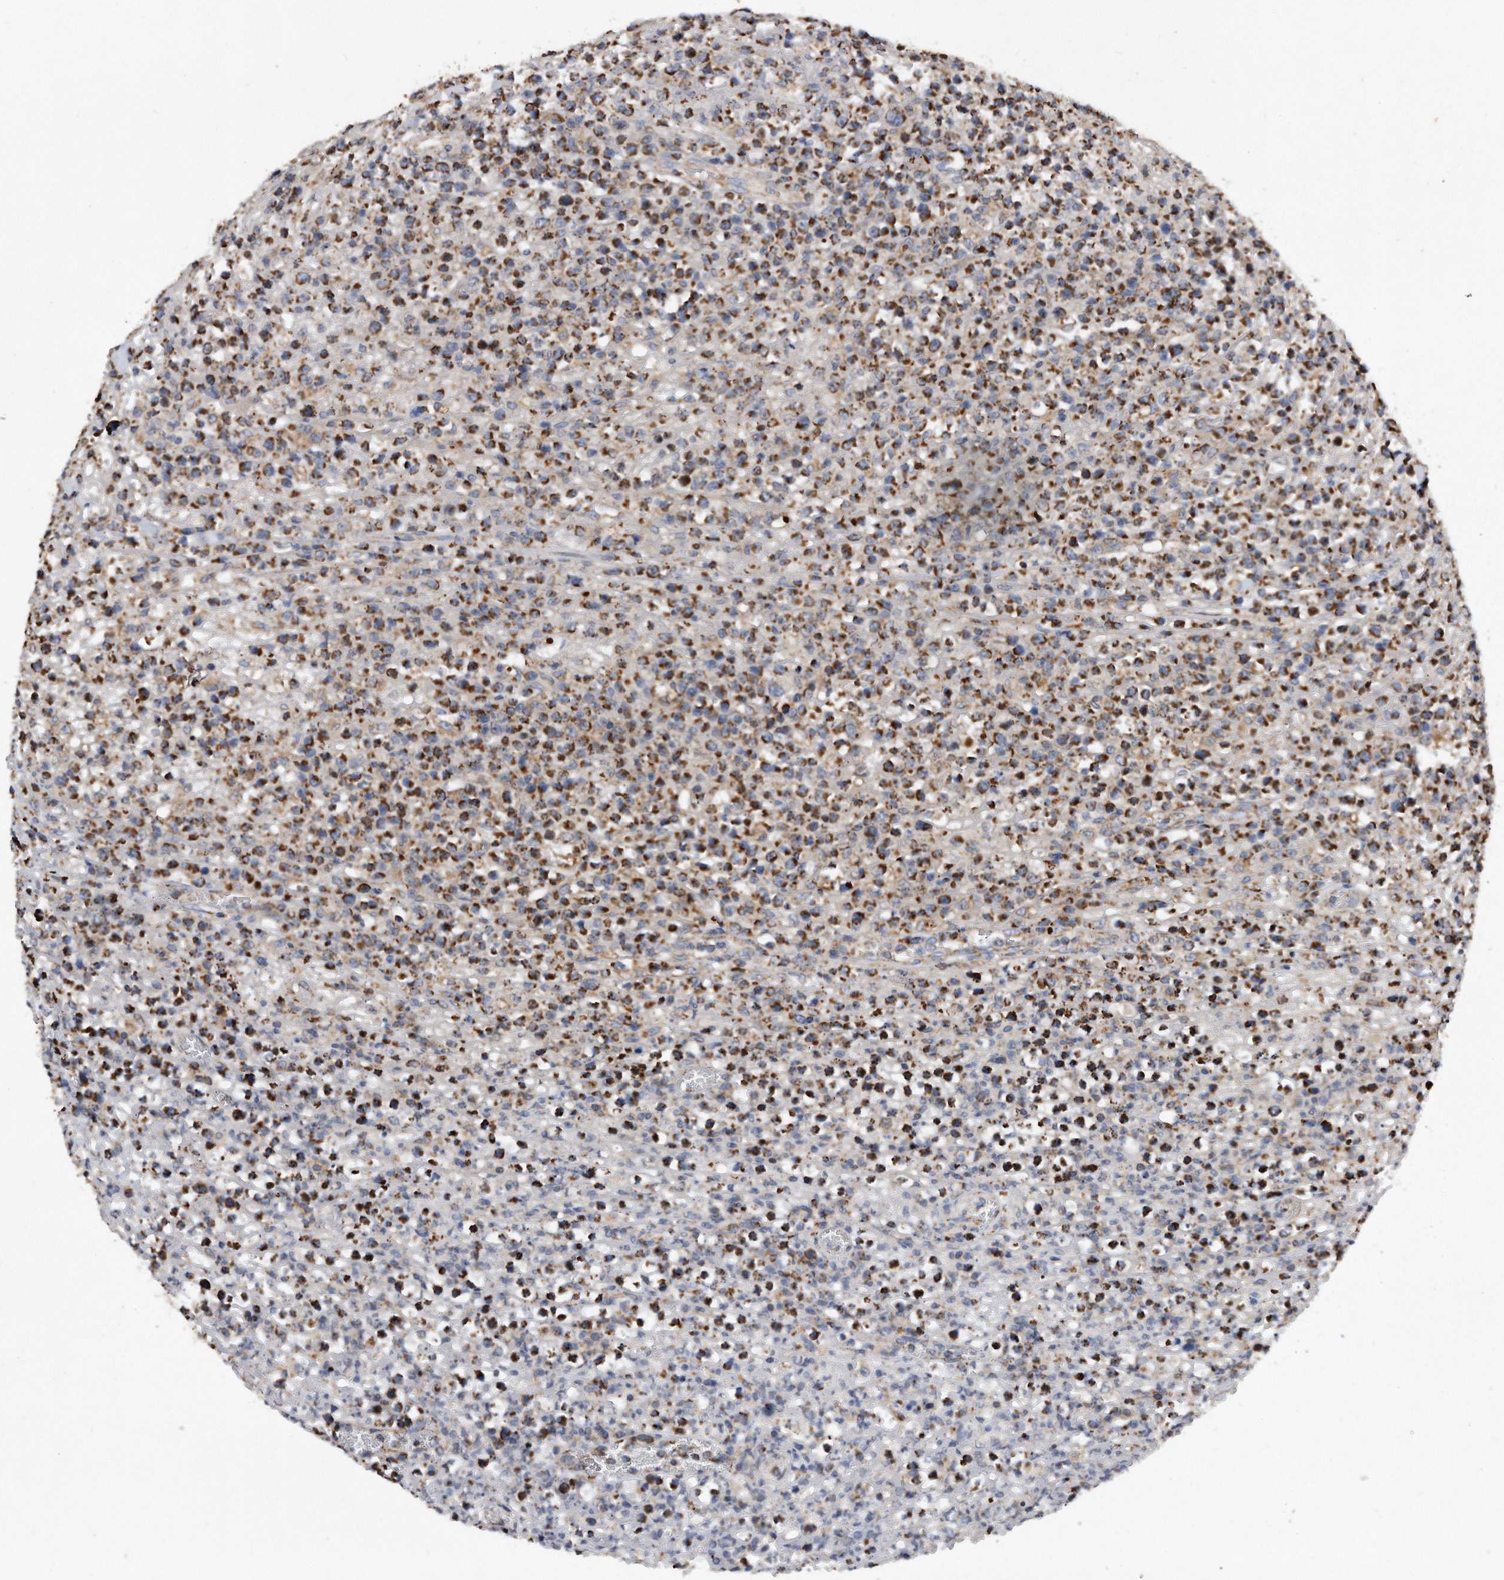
{"staining": {"intensity": "moderate", "quantity": ">75%", "location": "cytoplasmic/membranous"}, "tissue": "lymphoma", "cell_type": "Tumor cells", "image_type": "cancer", "snomed": [{"axis": "morphology", "description": "Malignant lymphoma, non-Hodgkin's type, High grade"}, {"axis": "topography", "description": "Colon"}], "caption": "Lymphoma was stained to show a protein in brown. There is medium levels of moderate cytoplasmic/membranous expression in approximately >75% of tumor cells. (Stains: DAB (3,3'-diaminobenzidine) in brown, nuclei in blue, Microscopy: brightfield microscopy at high magnification).", "gene": "PPP5C", "patient": {"sex": "female", "age": 53}}